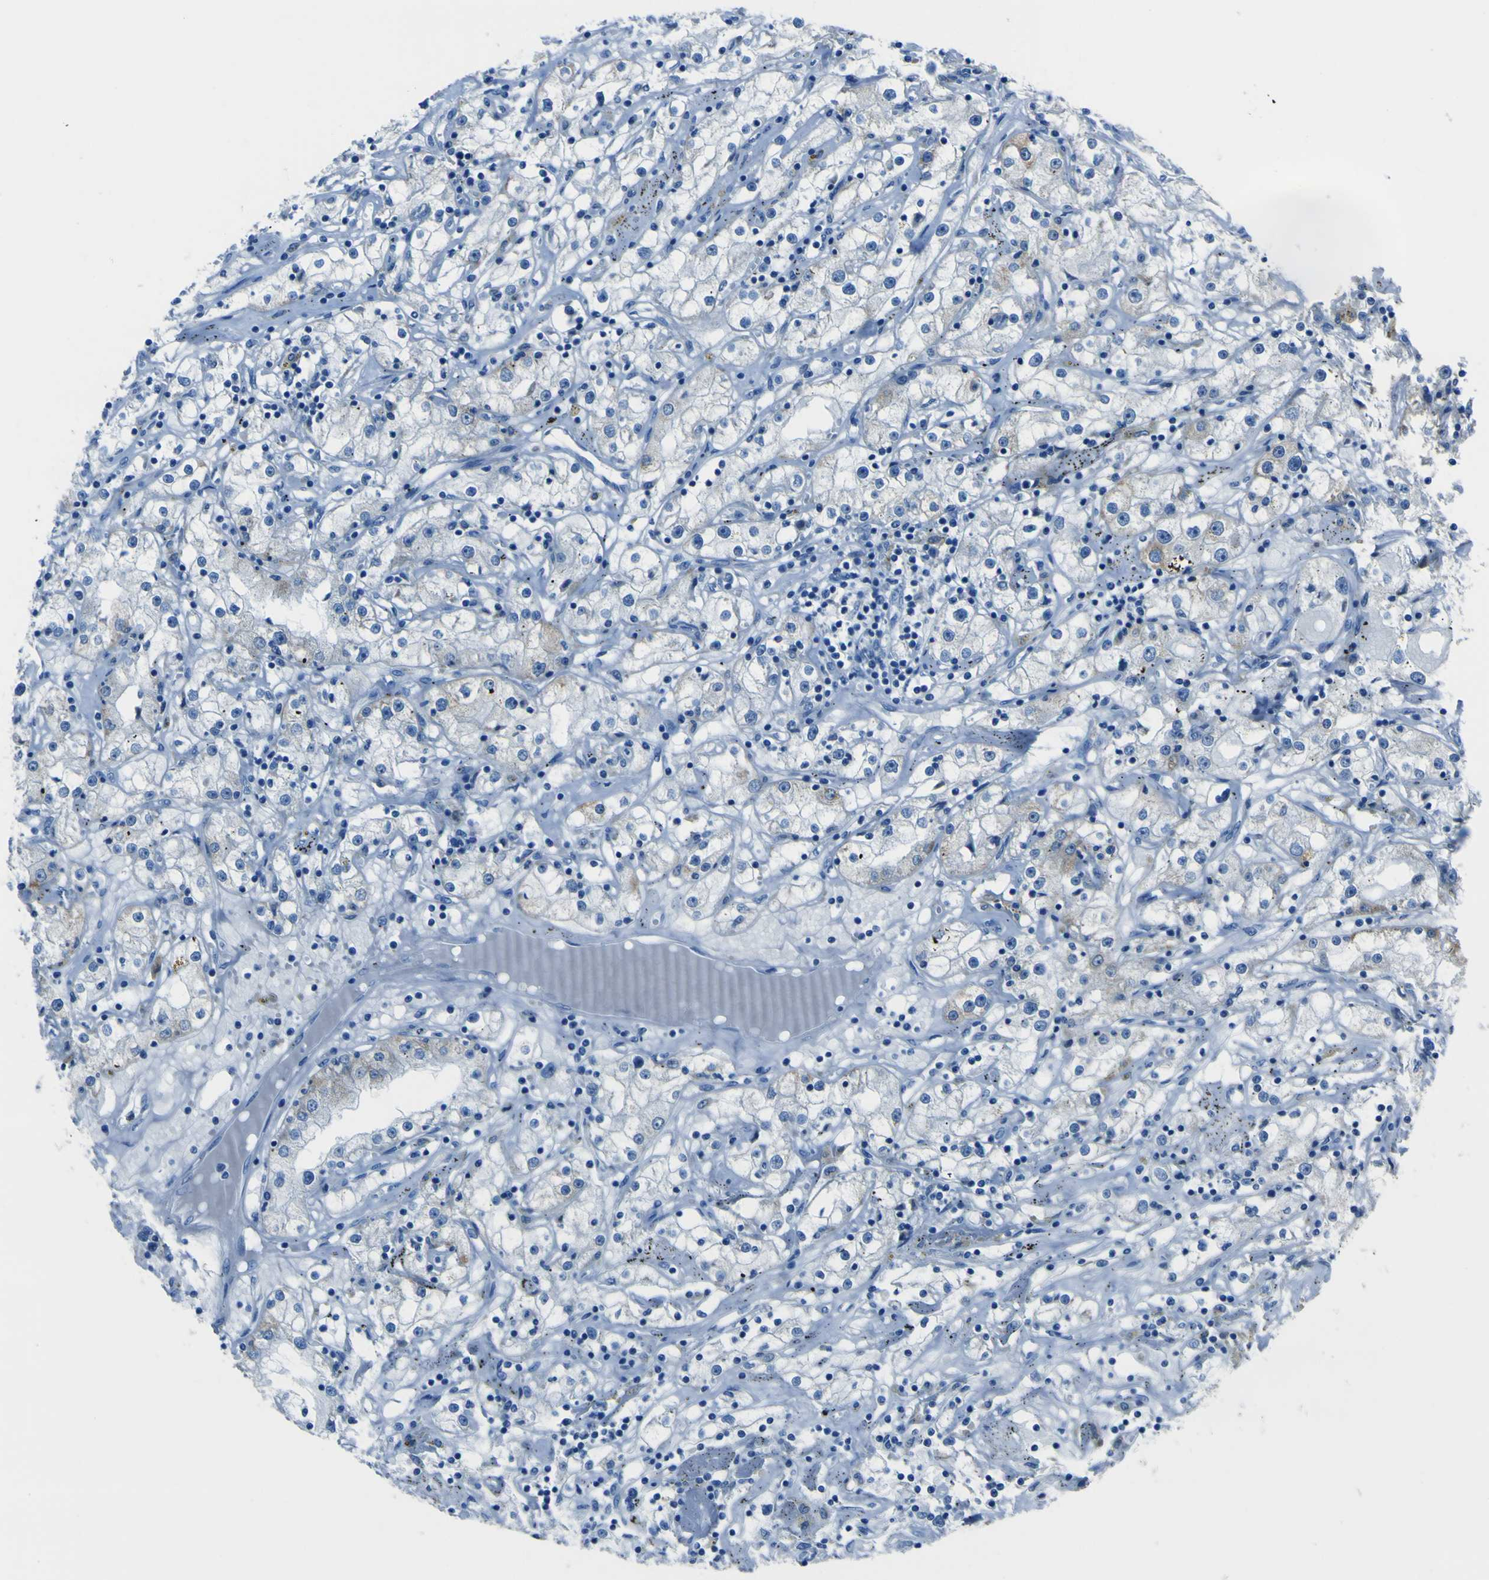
{"staining": {"intensity": "weak", "quantity": "<25%", "location": "cytoplasmic/membranous"}, "tissue": "renal cancer", "cell_type": "Tumor cells", "image_type": "cancer", "snomed": [{"axis": "morphology", "description": "Adenocarcinoma, NOS"}, {"axis": "topography", "description": "Kidney"}], "caption": "Immunohistochemistry (IHC) of renal adenocarcinoma exhibits no positivity in tumor cells. The staining was performed using DAB to visualize the protein expression in brown, while the nuclei were stained in blue with hematoxylin (Magnification: 20x).", "gene": "ACSL1", "patient": {"sex": "male", "age": 56}}